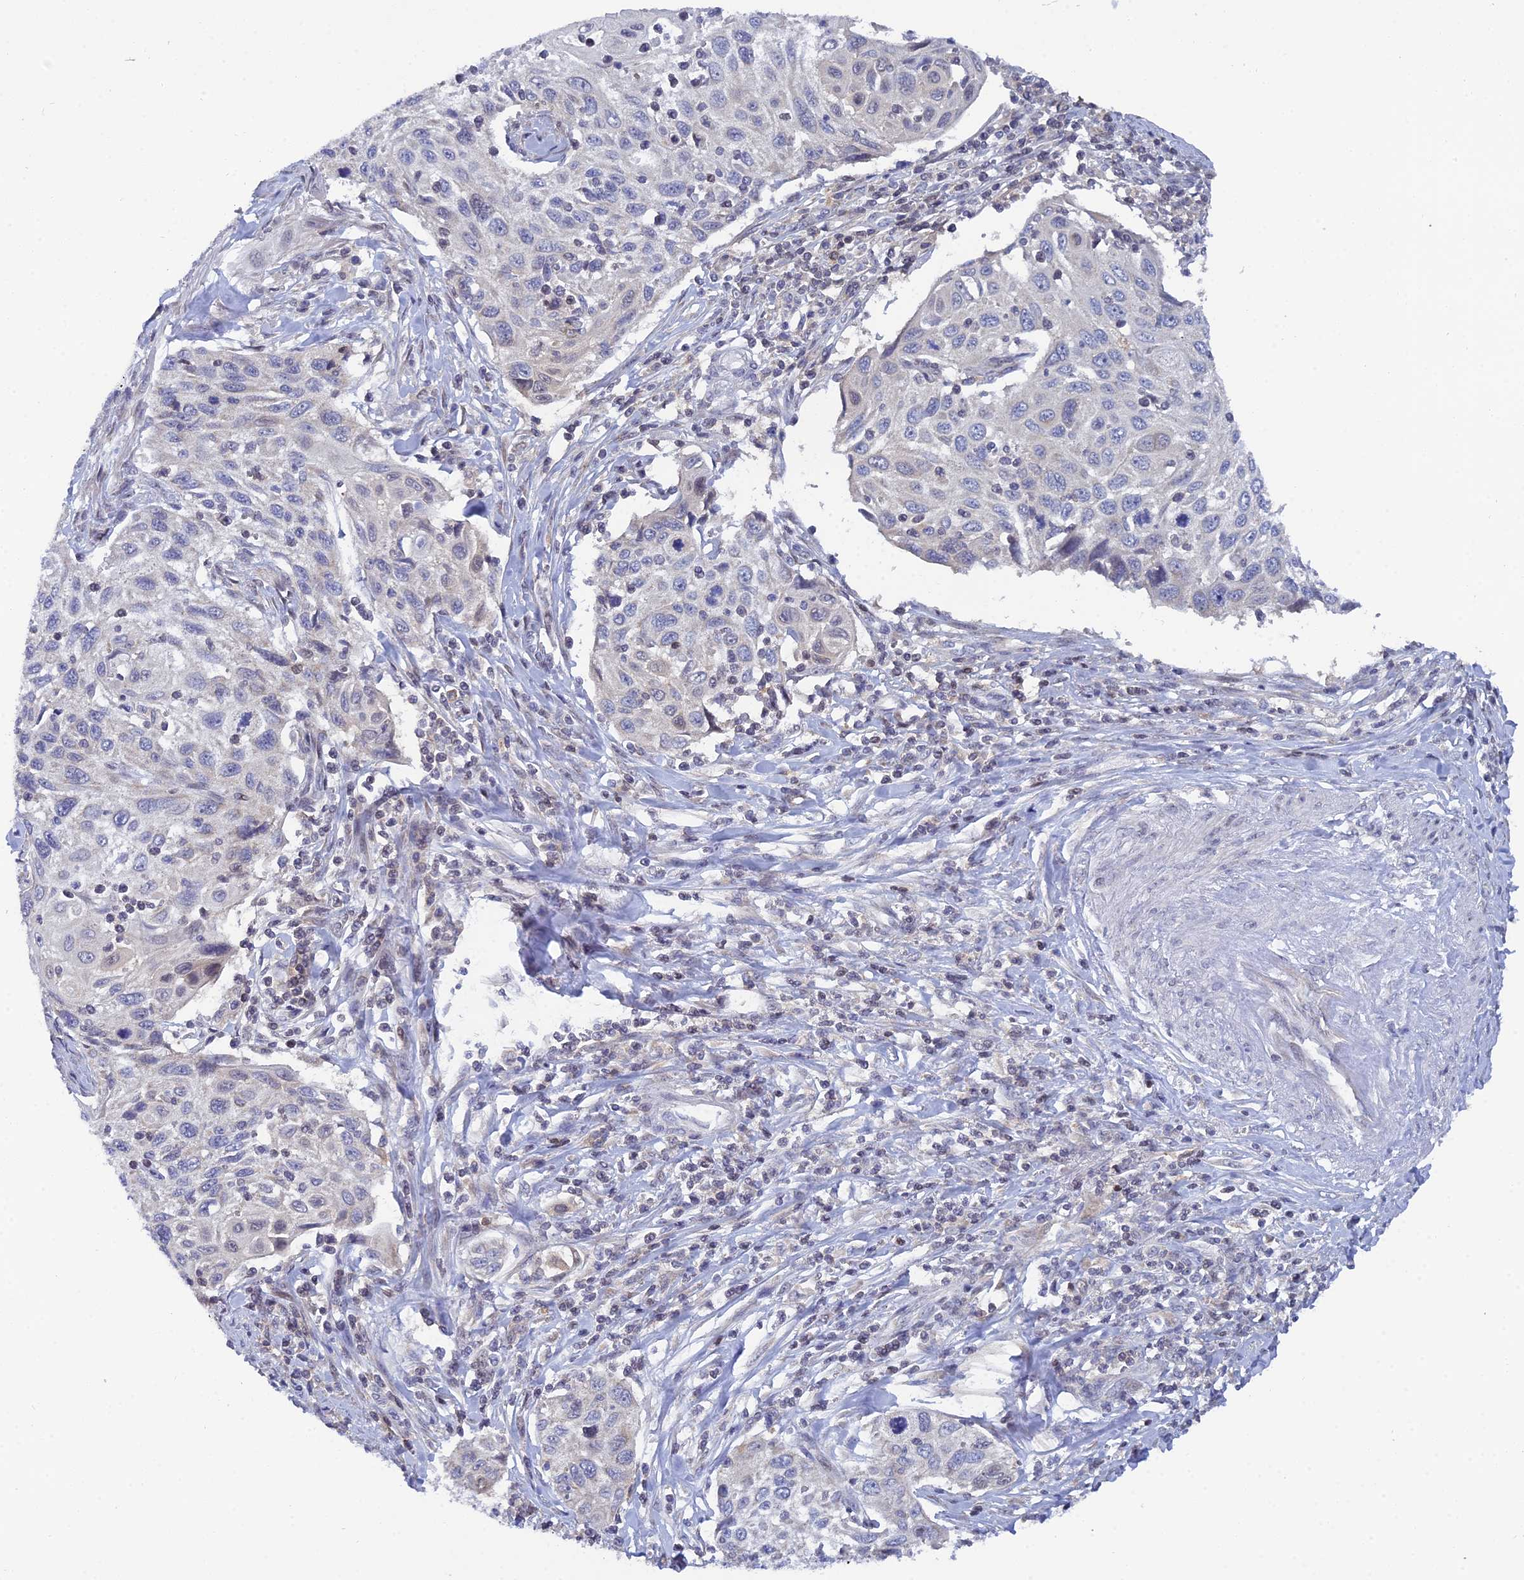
{"staining": {"intensity": "negative", "quantity": "none", "location": "none"}, "tissue": "cervical cancer", "cell_type": "Tumor cells", "image_type": "cancer", "snomed": [{"axis": "morphology", "description": "Squamous cell carcinoma, NOS"}, {"axis": "topography", "description": "Cervix"}], "caption": "An immunohistochemistry photomicrograph of squamous cell carcinoma (cervical) is shown. There is no staining in tumor cells of squamous cell carcinoma (cervical).", "gene": "ELOA2", "patient": {"sex": "female", "age": 70}}